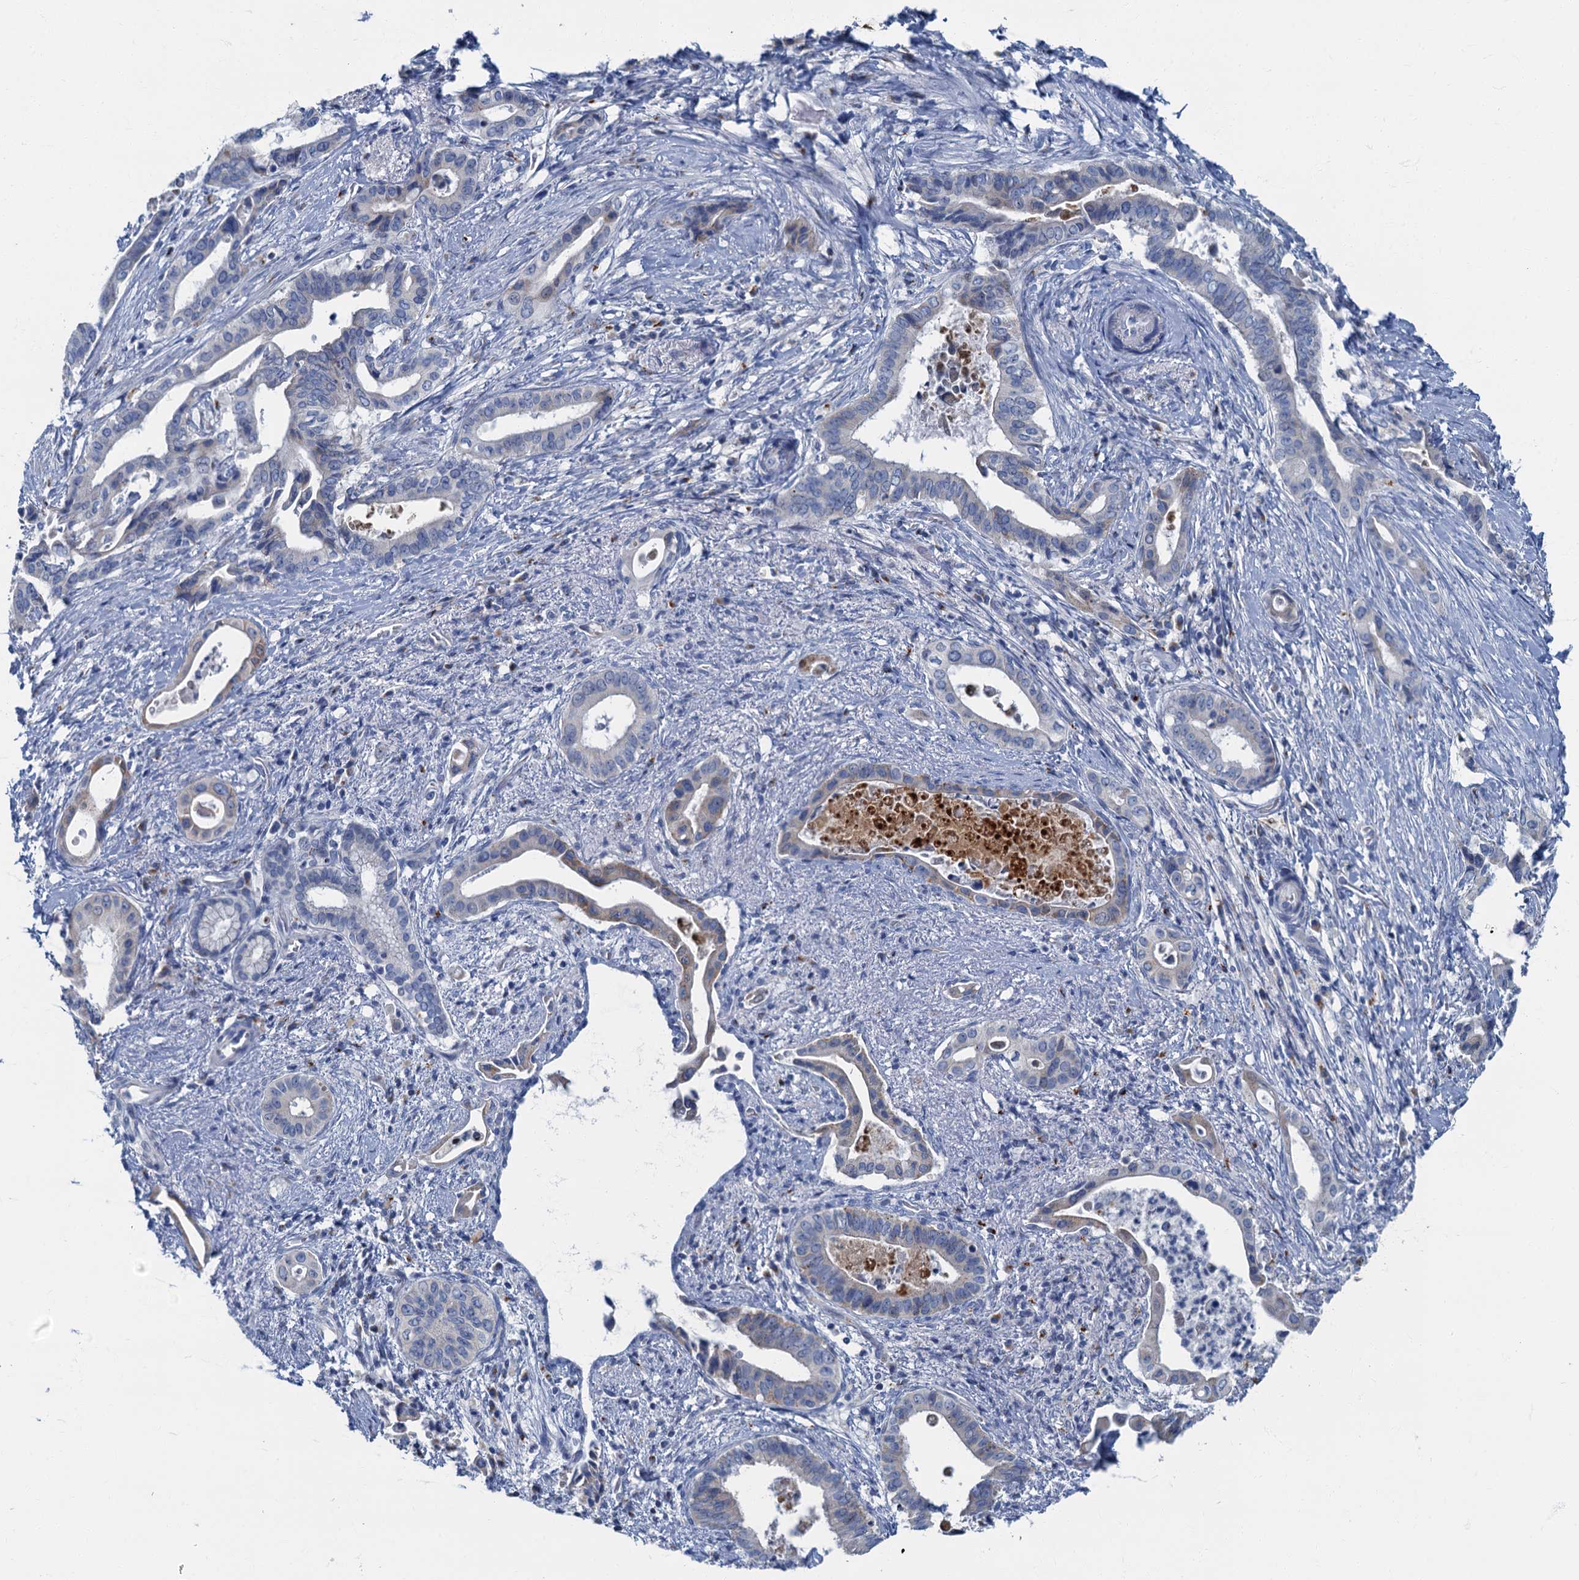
{"staining": {"intensity": "weak", "quantity": "<25%", "location": "cytoplasmic/membranous"}, "tissue": "pancreatic cancer", "cell_type": "Tumor cells", "image_type": "cancer", "snomed": [{"axis": "morphology", "description": "Adenocarcinoma, NOS"}, {"axis": "topography", "description": "Pancreas"}], "caption": "High magnification brightfield microscopy of pancreatic adenocarcinoma stained with DAB (brown) and counterstained with hematoxylin (blue): tumor cells show no significant positivity.", "gene": "LYPD3", "patient": {"sex": "female", "age": 77}}